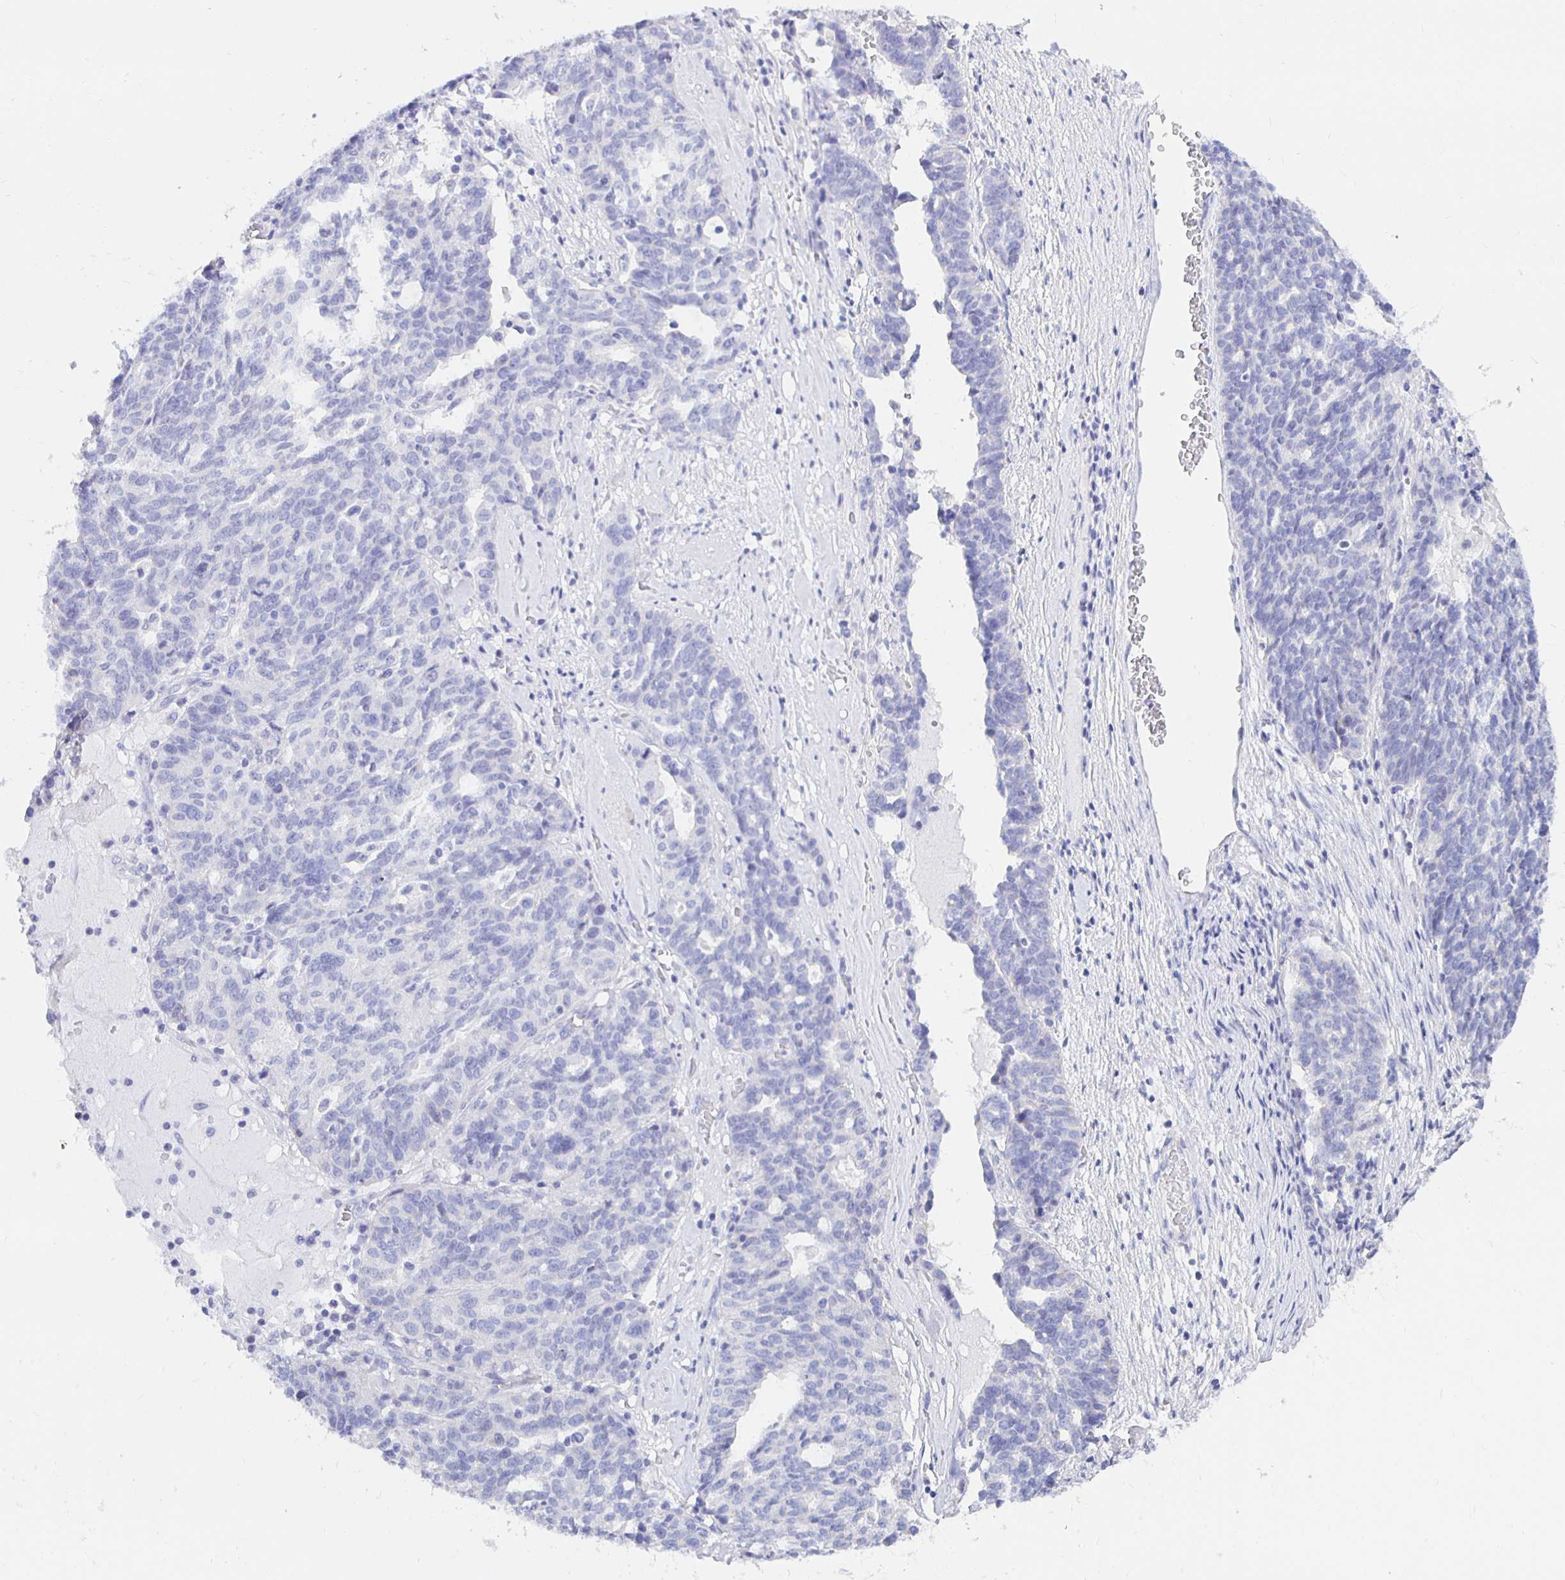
{"staining": {"intensity": "negative", "quantity": "none", "location": "none"}, "tissue": "ovarian cancer", "cell_type": "Tumor cells", "image_type": "cancer", "snomed": [{"axis": "morphology", "description": "Cystadenocarcinoma, serous, NOS"}, {"axis": "topography", "description": "Ovary"}], "caption": "Immunohistochemical staining of human ovarian cancer reveals no significant expression in tumor cells. (Immunohistochemistry, brightfield microscopy, high magnification).", "gene": "UMOD", "patient": {"sex": "female", "age": 59}}